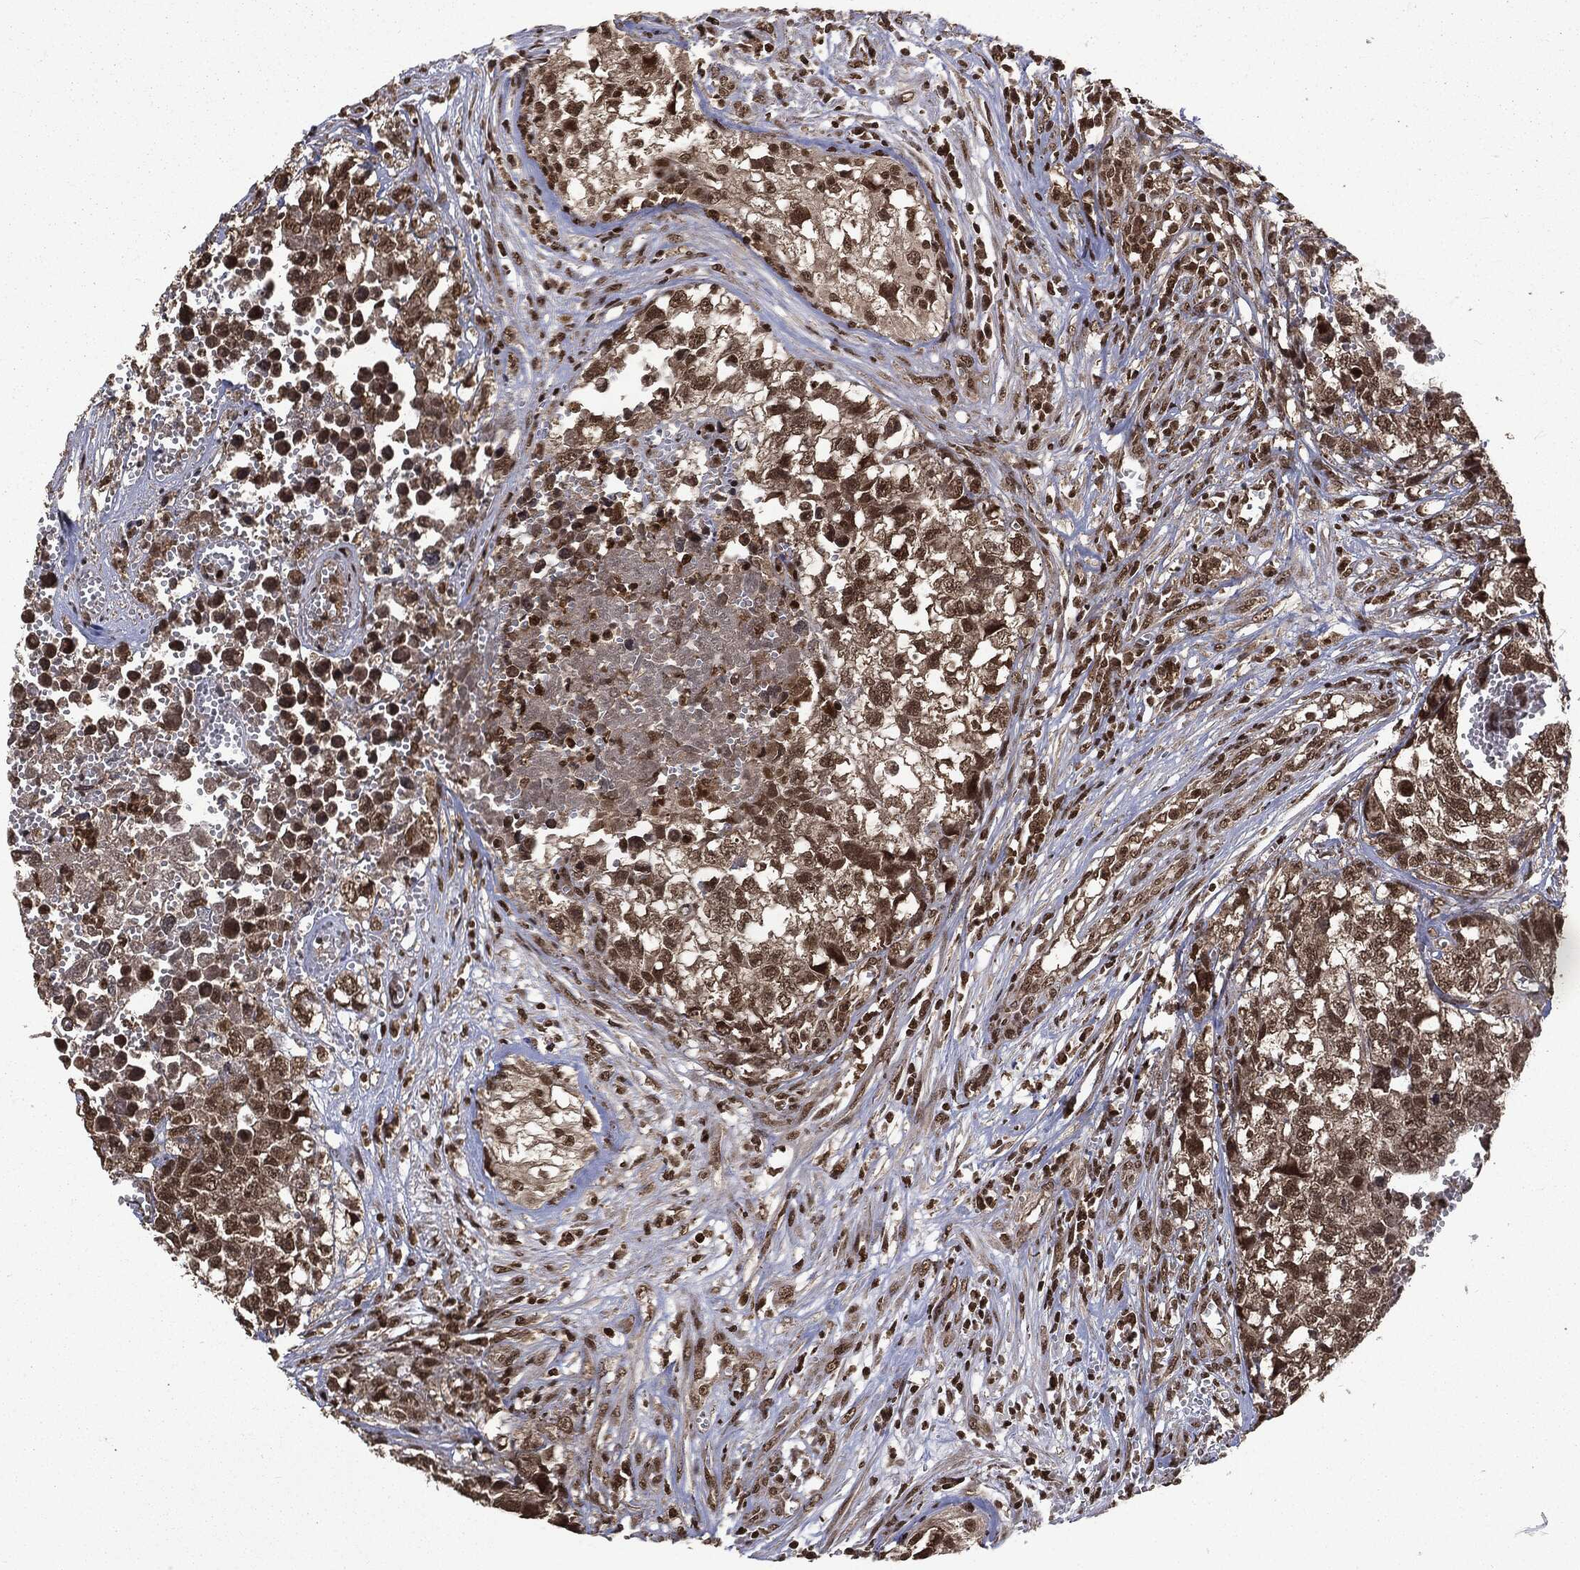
{"staining": {"intensity": "moderate", "quantity": ">75%", "location": "nuclear"}, "tissue": "testis cancer", "cell_type": "Tumor cells", "image_type": "cancer", "snomed": [{"axis": "morphology", "description": "Seminoma, NOS"}, {"axis": "morphology", "description": "Carcinoma, Embryonal, NOS"}, {"axis": "topography", "description": "Testis"}], "caption": "A photomicrograph of embryonal carcinoma (testis) stained for a protein demonstrates moderate nuclear brown staining in tumor cells. Immunohistochemistry (ihc) stains the protein in brown and the nuclei are stained blue.", "gene": "CTDP1", "patient": {"sex": "male", "age": 22}}